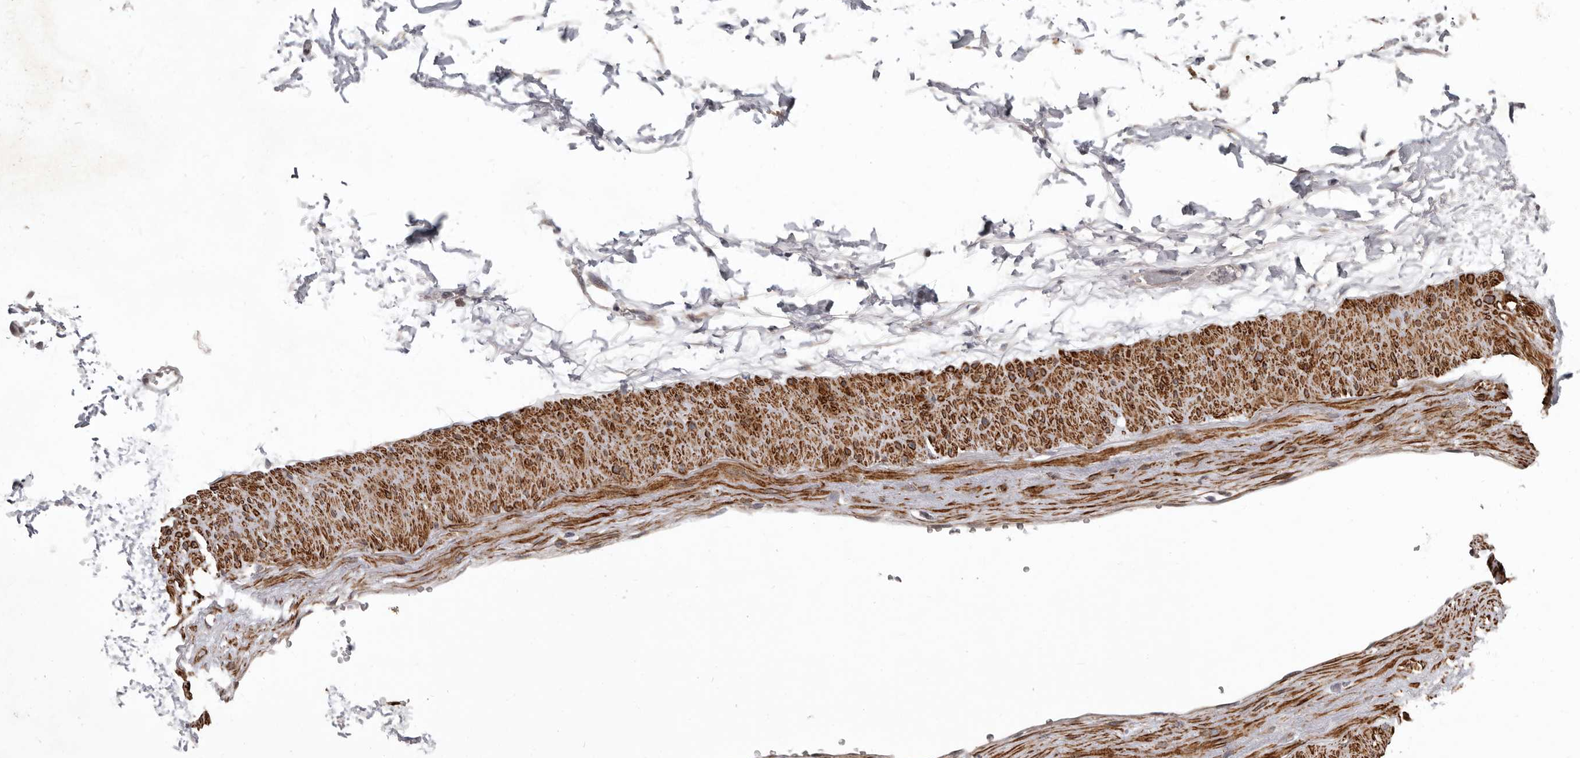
{"staining": {"intensity": "negative", "quantity": "none", "location": "none"}, "tissue": "adipose tissue", "cell_type": "Adipocytes", "image_type": "normal", "snomed": [{"axis": "morphology", "description": "Normal tissue, NOS"}, {"axis": "morphology", "description": "Adenocarcinoma, NOS"}, {"axis": "topography", "description": "Pancreas"}, {"axis": "topography", "description": "Peripheral nerve tissue"}], "caption": "A high-resolution image shows IHC staining of unremarkable adipose tissue, which demonstrates no significant expression in adipocytes. The staining was performed using DAB (3,3'-diaminobenzidine) to visualize the protein expression in brown, while the nuclei were stained in blue with hematoxylin (Magnification: 20x).", "gene": "FGFR4", "patient": {"sex": "male", "age": 59}}